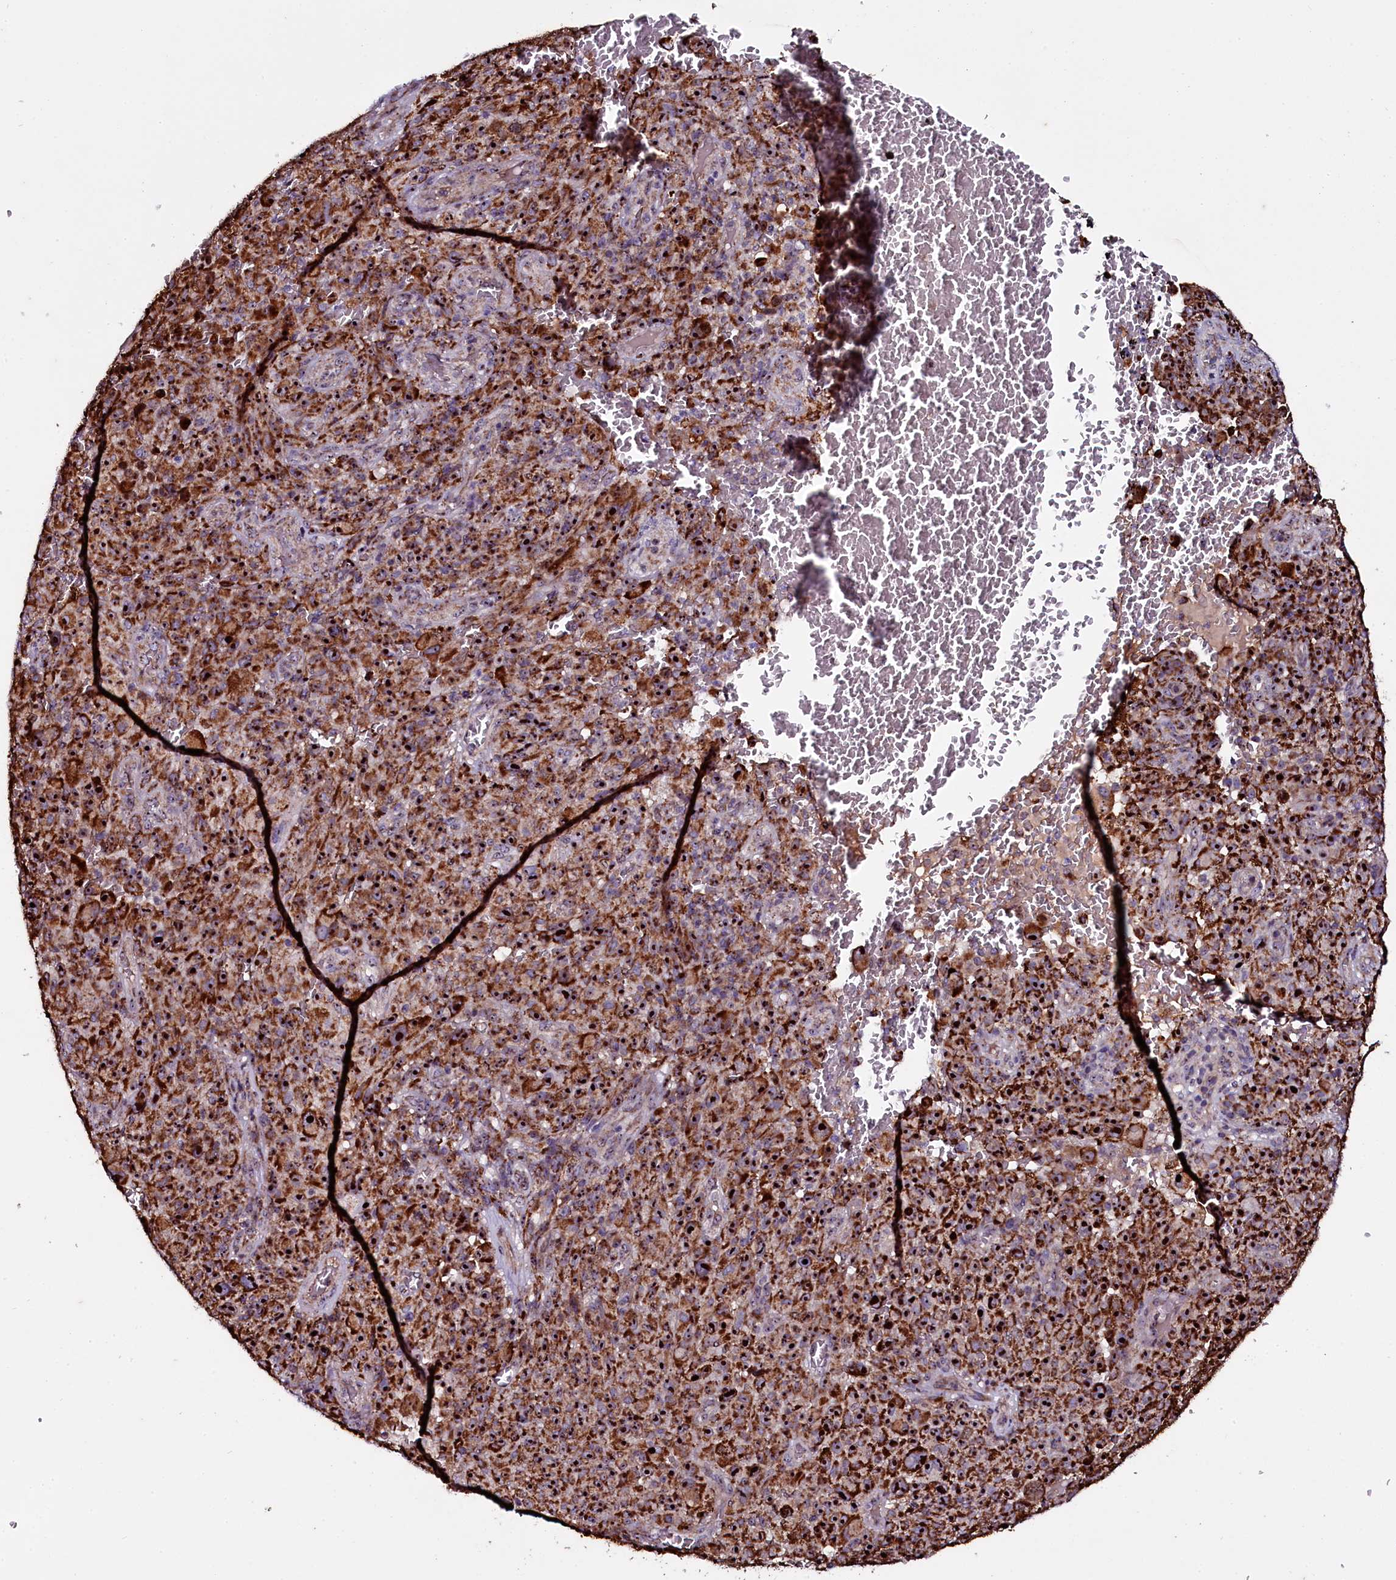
{"staining": {"intensity": "strong", "quantity": ">75%", "location": "cytoplasmic/membranous,nuclear"}, "tissue": "melanoma", "cell_type": "Tumor cells", "image_type": "cancer", "snomed": [{"axis": "morphology", "description": "Malignant melanoma, NOS"}, {"axis": "topography", "description": "Skin"}], "caption": "Malignant melanoma stained with DAB immunohistochemistry reveals high levels of strong cytoplasmic/membranous and nuclear positivity in approximately >75% of tumor cells. (IHC, brightfield microscopy, high magnification).", "gene": "NAA80", "patient": {"sex": "female", "age": 82}}